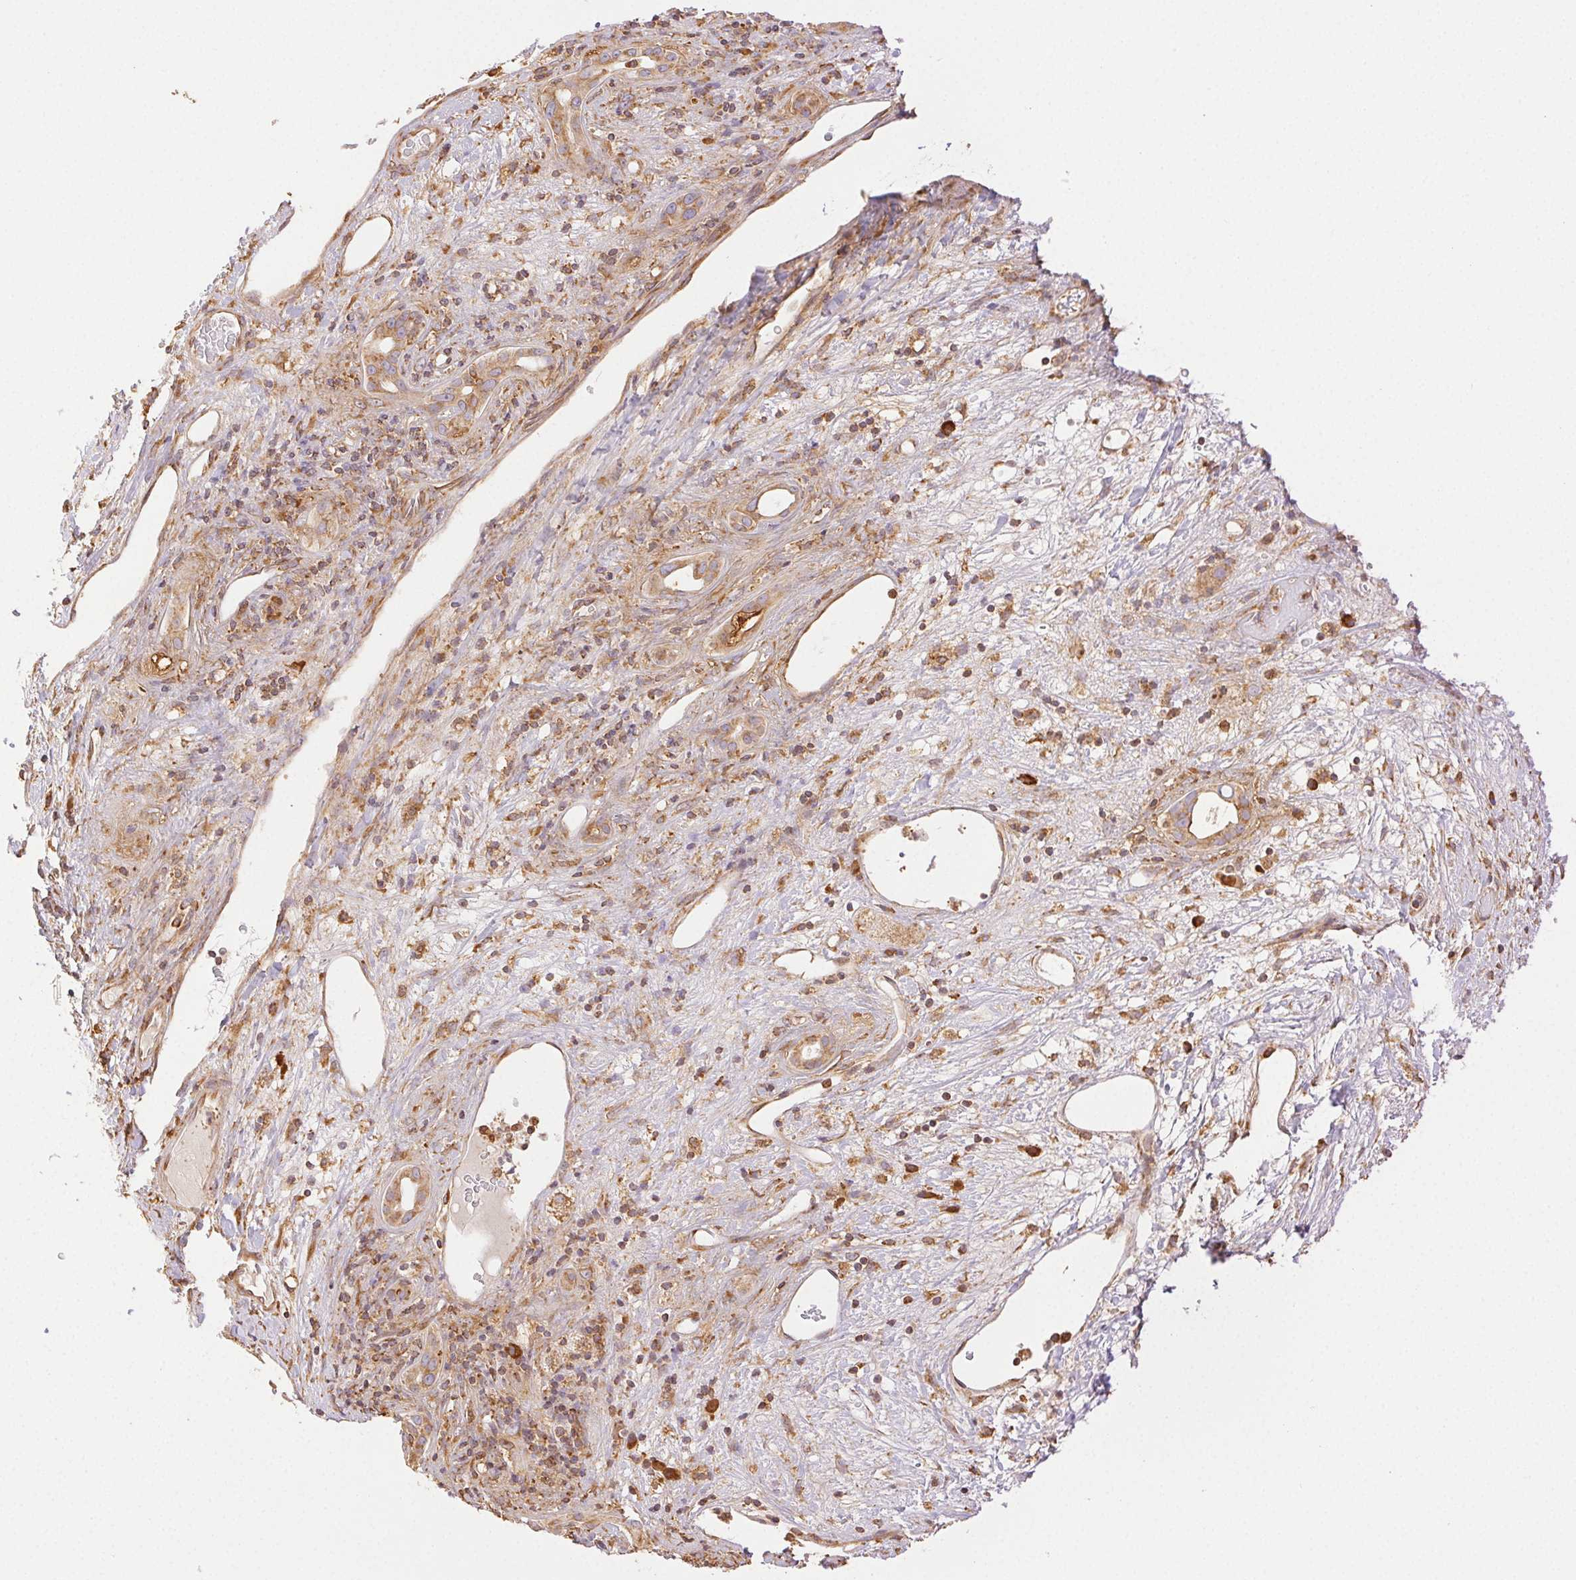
{"staining": {"intensity": "weak", "quantity": ">75%", "location": "cytoplasmic/membranous"}, "tissue": "liver cancer", "cell_type": "Tumor cells", "image_type": "cancer", "snomed": [{"axis": "morphology", "description": "Carcinoma, Hepatocellular, NOS"}, {"axis": "topography", "description": "Liver"}], "caption": "A brown stain highlights weak cytoplasmic/membranous positivity of a protein in human liver cancer tumor cells. The staining is performed using DAB (3,3'-diaminobenzidine) brown chromogen to label protein expression. The nuclei are counter-stained blue using hematoxylin.", "gene": "ENTREP1", "patient": {"sex": "female", "age": 73}}